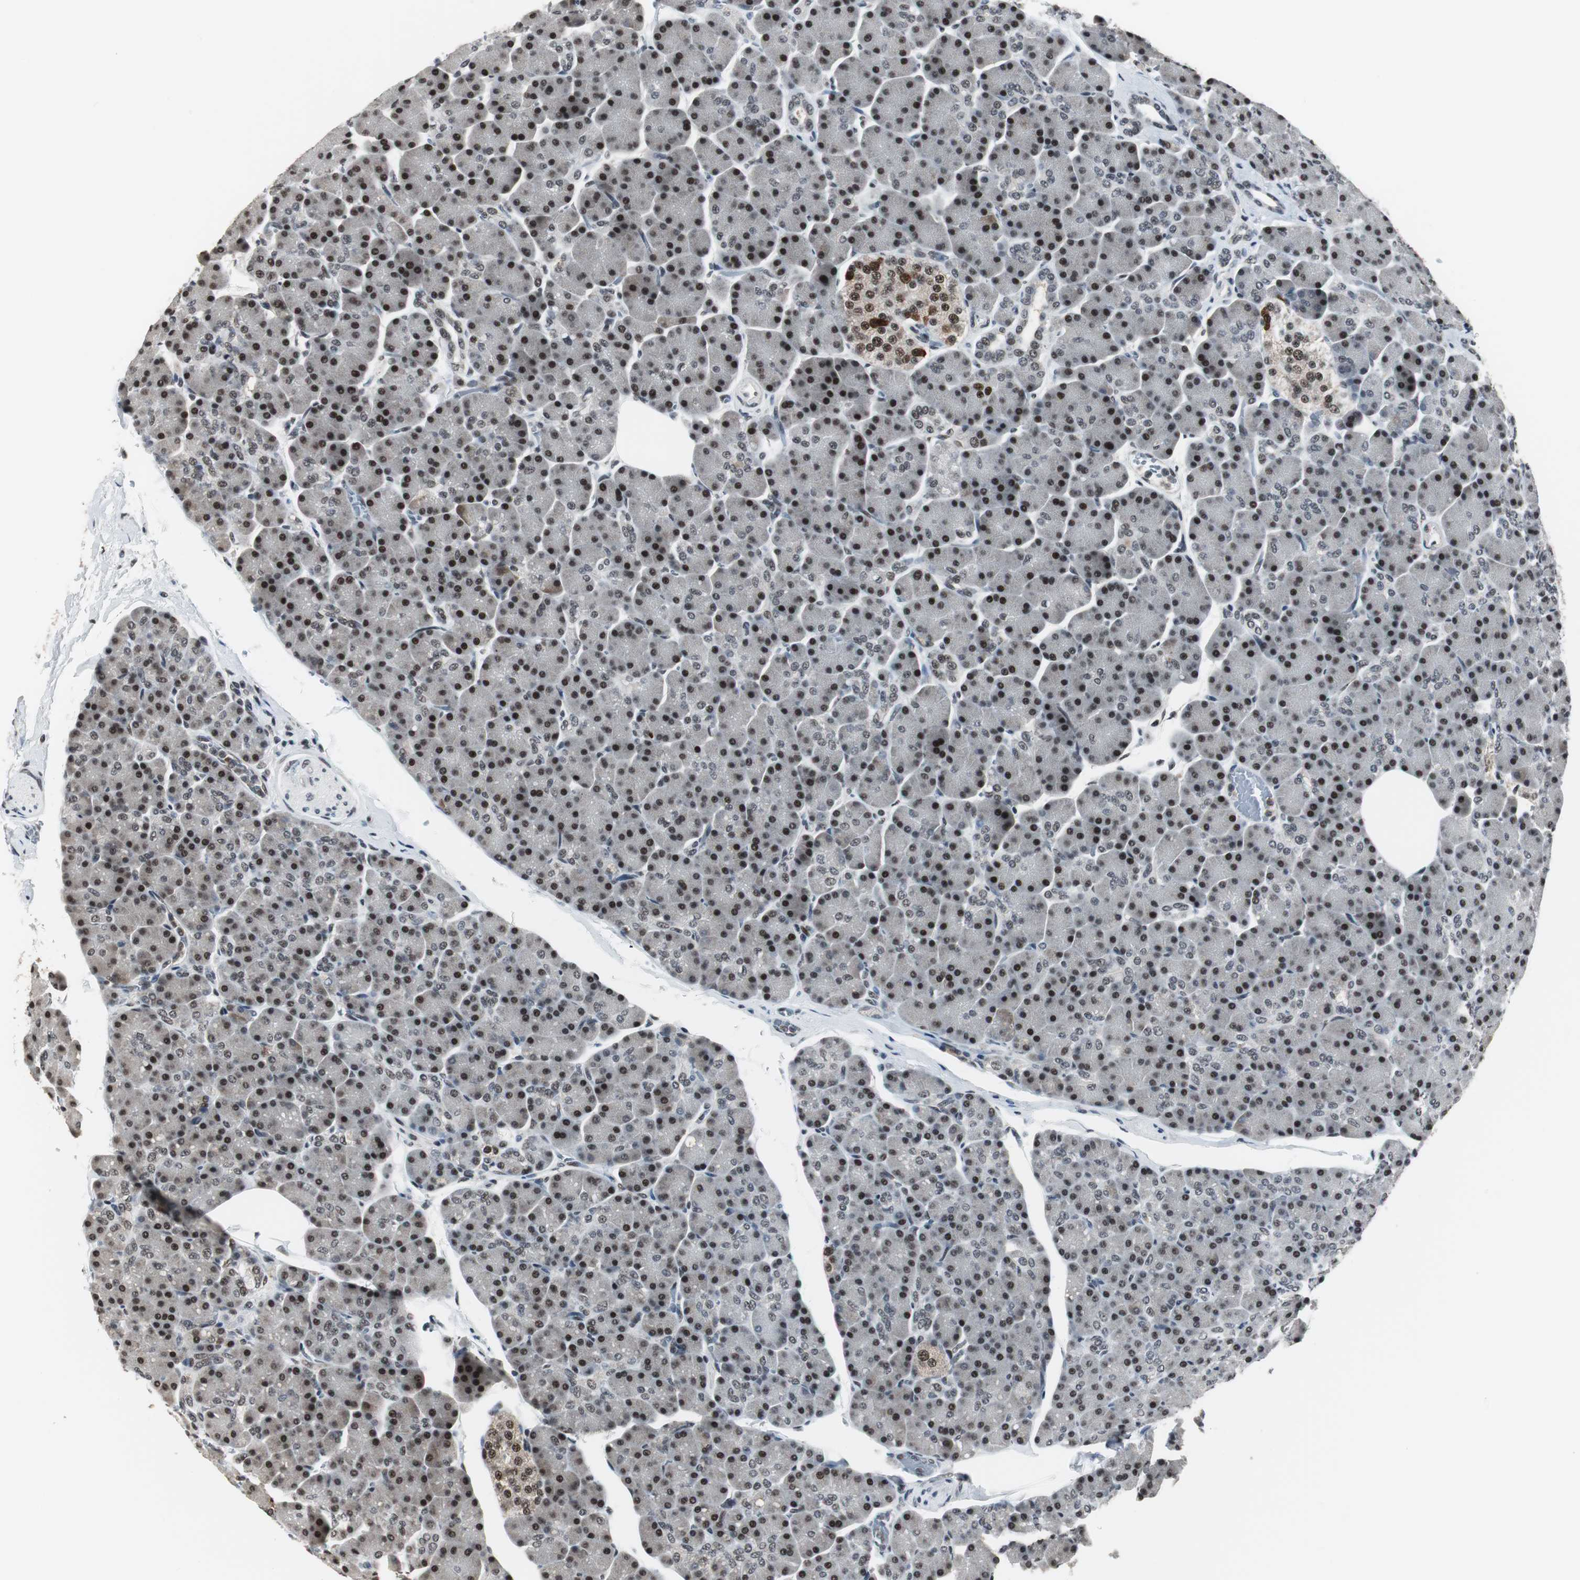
{"staining": {"intensity": "strong", "quantity": ">75%", "location": "nuclear"}, "tissue": "pancreas", "cell_type": "Exocrine glandular cells", "image_type": "normal", "snomed": [{"axis": "morphology", "description": "Normal tissue, NOS"}, {"axis": "topography", "description": "Pancreas"}], "caption": "Protein staining reveals strong nuclear expression in about >75% of exocrine glandular cells in unremarkable pancreas.", "gene": "CDK9", "patient": {"sex": "female", "age": 43}}